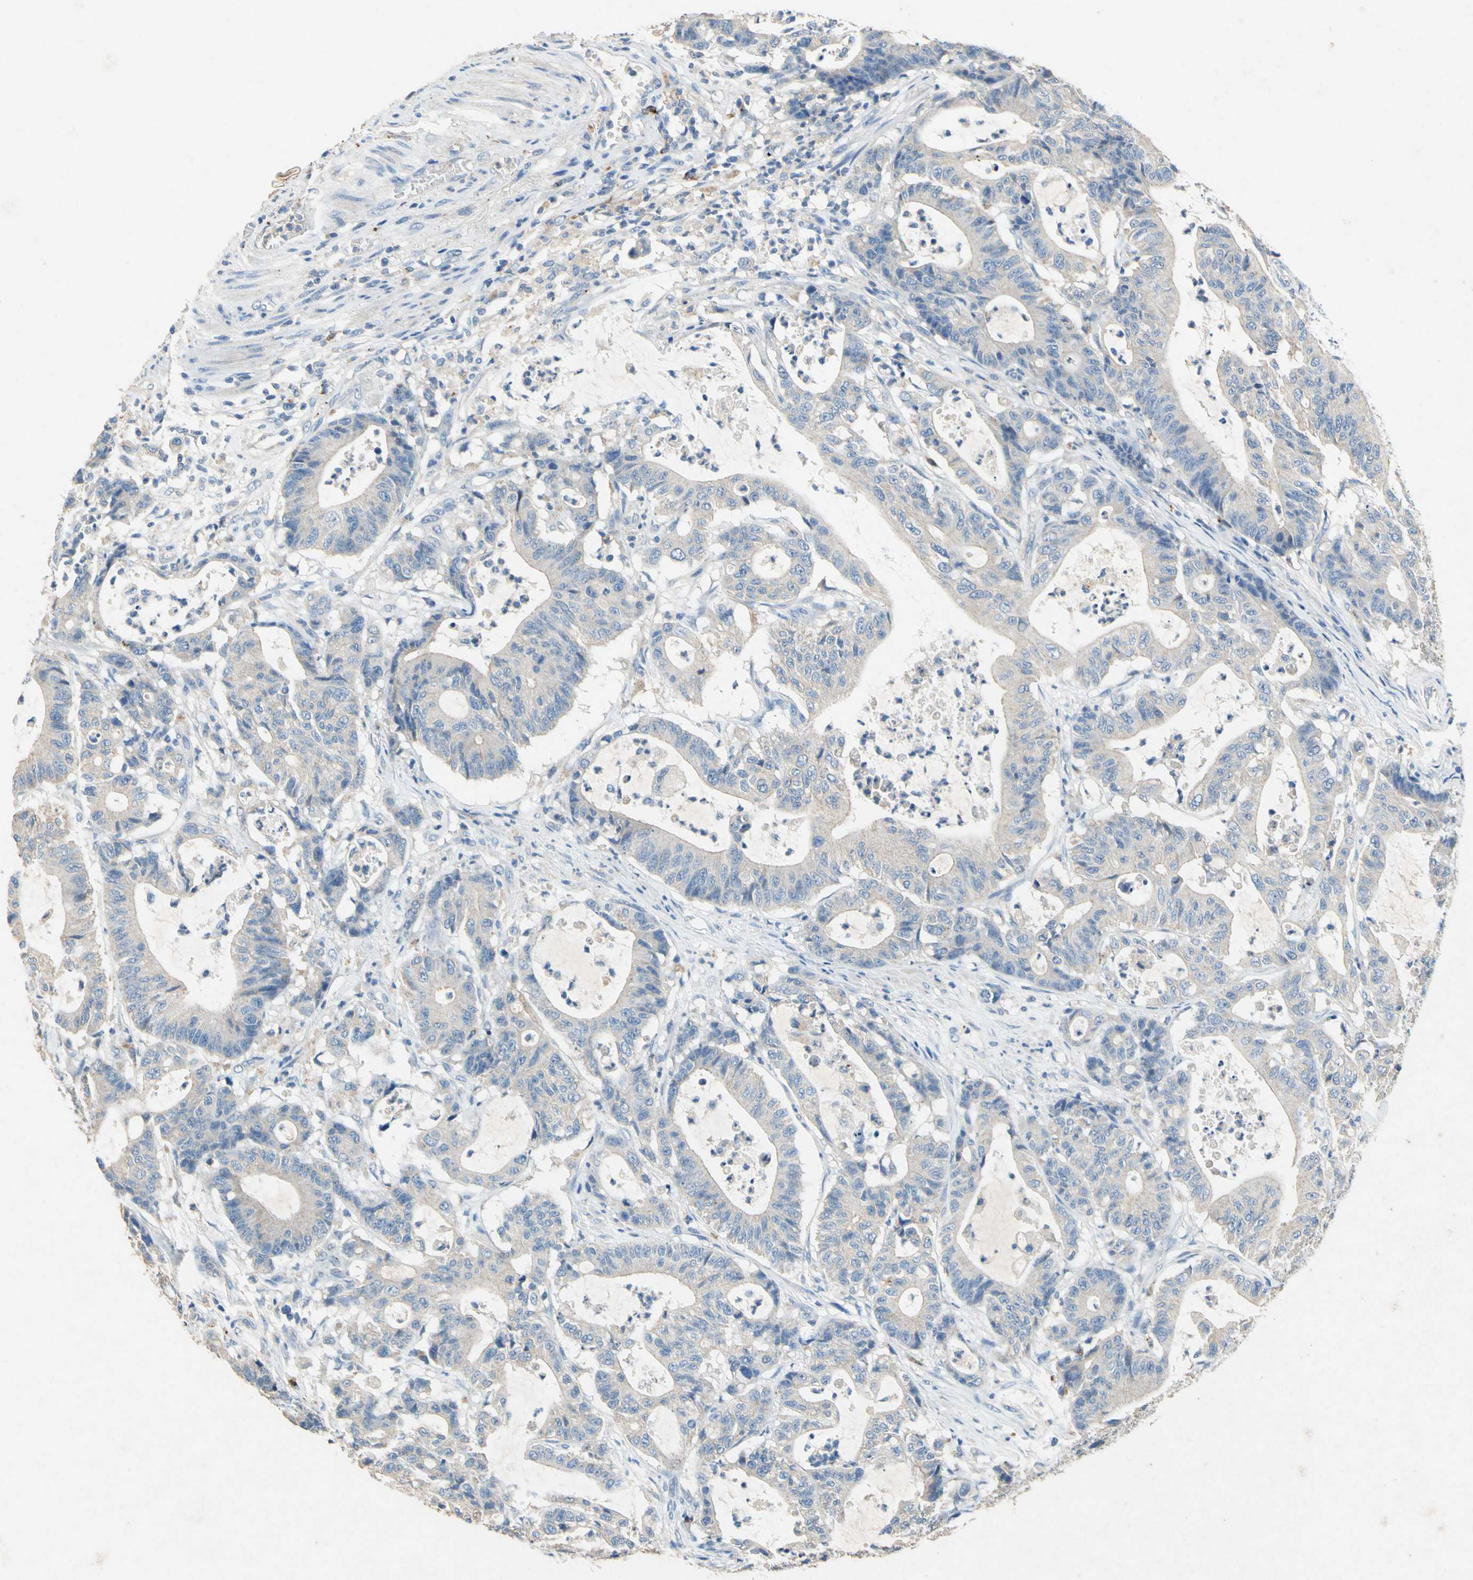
{"staining": {"intensity": "weak", "quantity": ">75%", "location": "cytoplasmic/membranous"}, "tissue": "colorectal cancer", "cell_type": "Tumor cells", "image_type": "cancer", "snomed": [{"axis": "morphology", "description": "Adenocarcinoma, NOS"}, {"axis": "topography", "description": "Colon"}], "caption": "A brown stain labels weak cytoplasmic/membranous staining of a protein in human colorectal cancer tumor cells.", "gene": "ADAMTS5", "patient": {"sex": "female", "age": 84}}